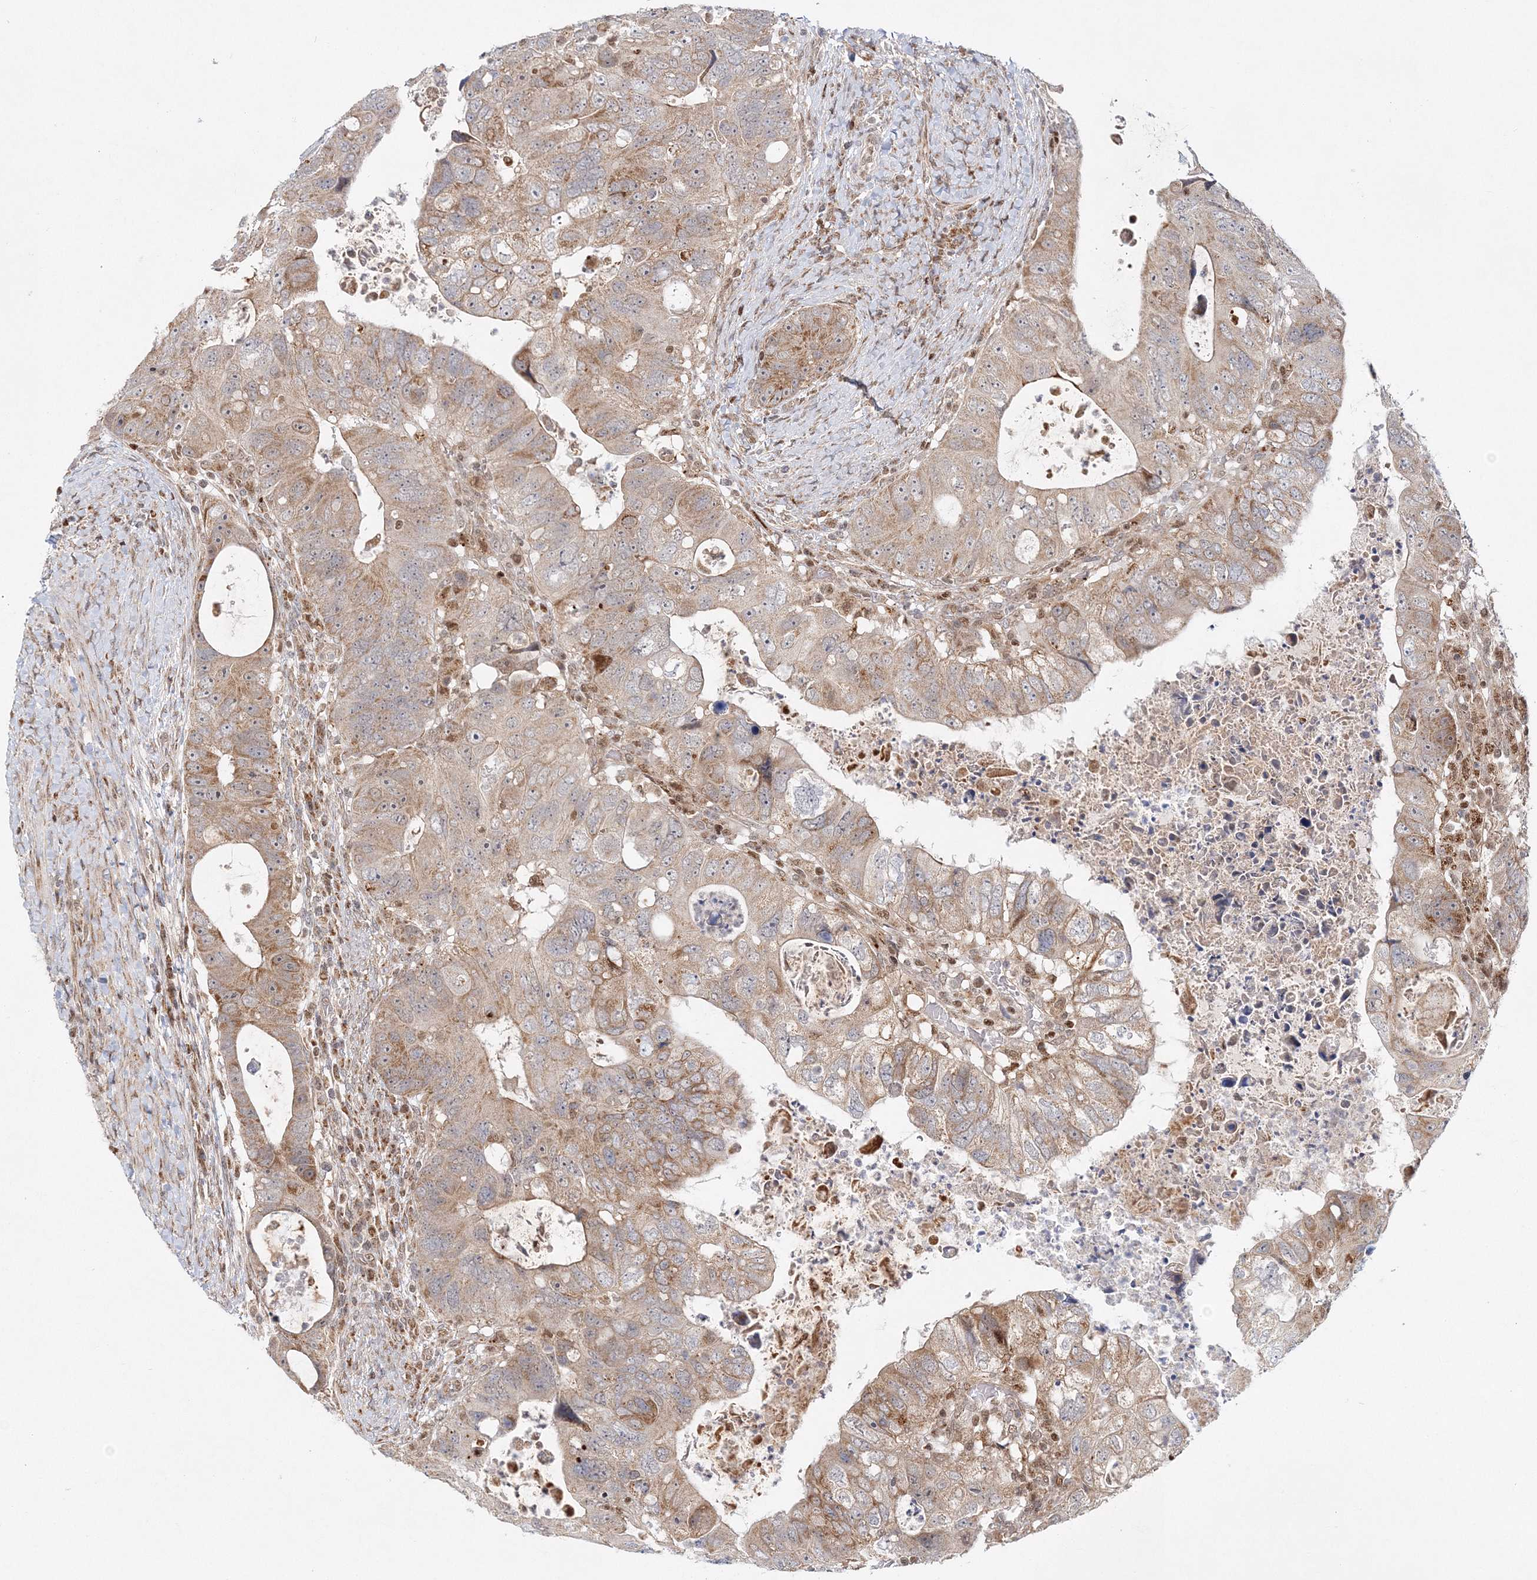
{"staining": {"intensity": "moderate", "quantity": "25%-75%", "location": "cytoplasmic/membranous"}, "tissue": "colorectal cancer", "cell_type": "Tumor cells", "image_type": "cancer", "snomed": [{"axis": "morphology", "description": "Adenocarcinoma, NOS"}, {"axis": "topography", "description": "Rectum"}], "caption": "Immunohistochemistry (DAB (3,3'-diaminobenzidine)) staining of human adenocarcinoma (colorectal) displays moderate cytoplasmic/membranous protein staining in approximately 25%-75% of tumor cells.", "gene": "RAB11FIP2", "patient": {"sex": "male", "age": 59}}